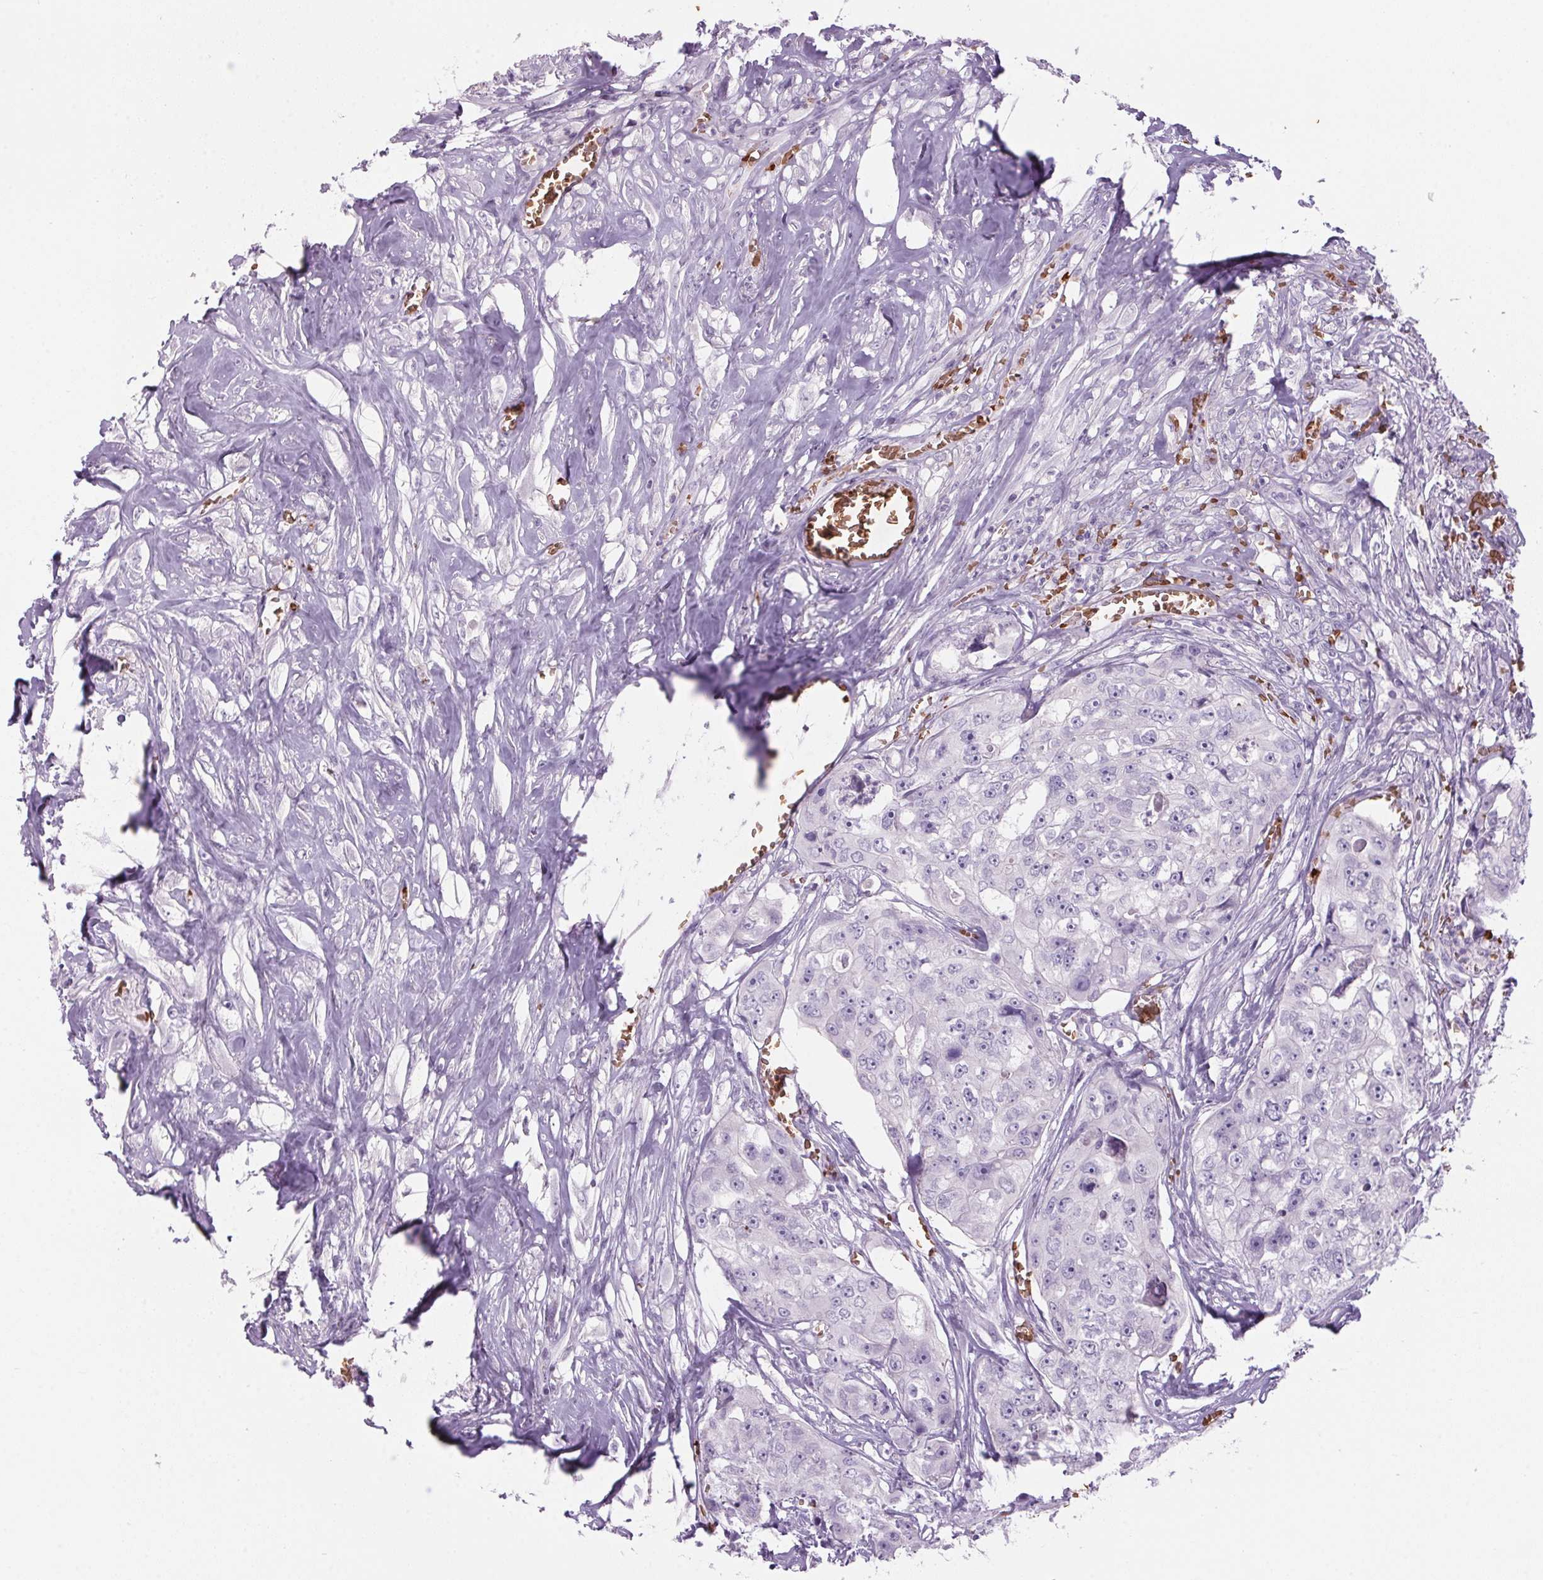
{"staining": {"intensity": "negative", "quantity": "none", "location": "none"}, "tissue": "colorectal cancer", "cell_type": "Tumor cells", "image_type": "cancer", "snomed": [{"axis": "morphology", "description": "Adenocarcinoma, NOS"}, {"axis": "topography", "description": "Rectum"}], "caption": "The image displays no staining of tumor cells in colorectal adenocarcinoma.", "gene": "HBQ1", "patient": {"sex": "female", "age": 62}}